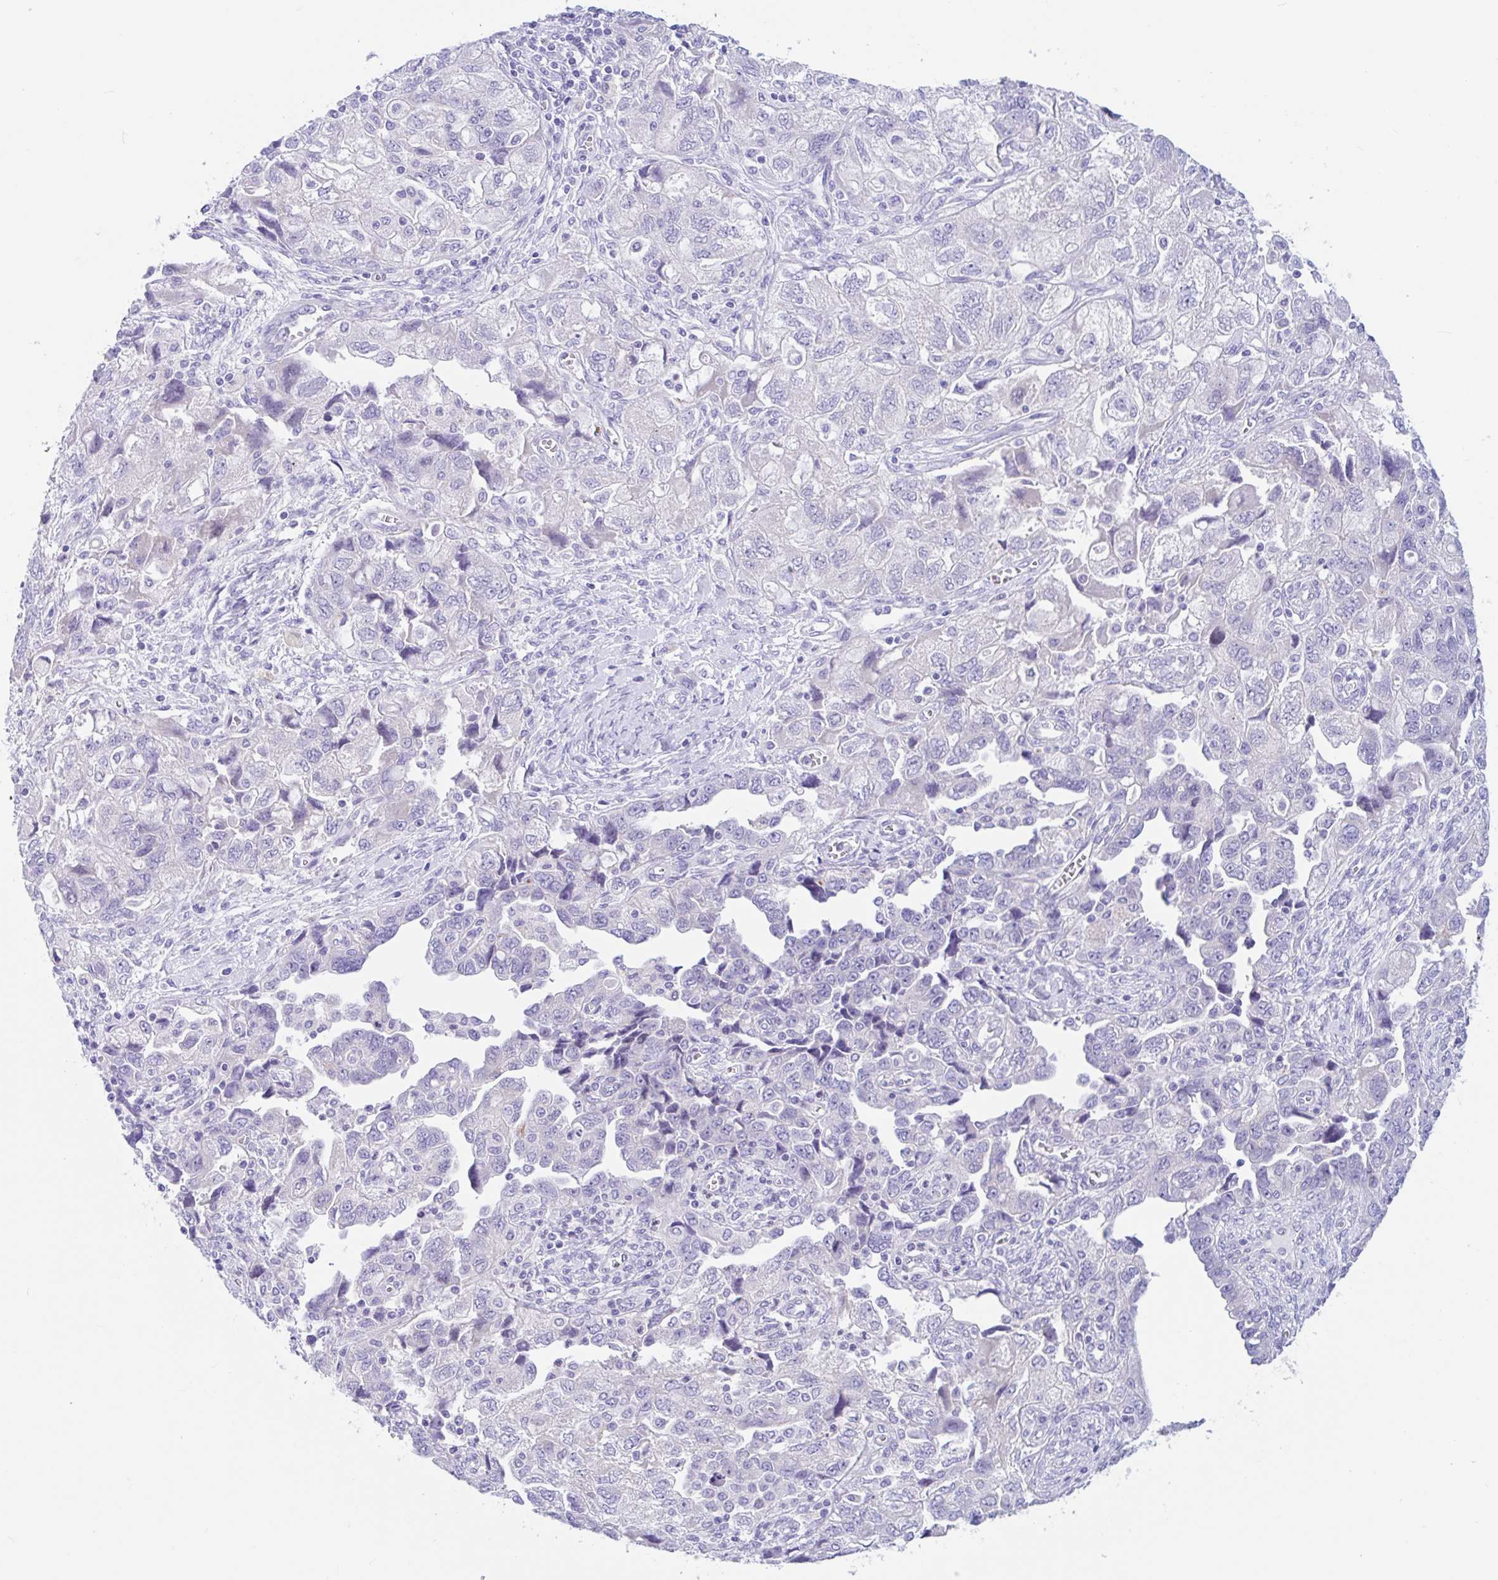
{"staining": {"intensity": "negative", "quantity": "none", "location": "none"}, "tissue": "ovarian cancer", "cell_type": "Tumor cells", "image_type": "cancer", "snomed": [{"axis": "morphology", "description": "Carcinoma, NOS"}, {"axis": "morphology", "description": "Cystadenocarcinoma, serous, NOS"}, {"axis": "topography", "description": "Ovary"}], "caption": "A high-resolution image shows immunohistochemistry (IHC) staining of serous cystadenocarcinoma (ovarian), which demonstrates no significant expression in tumor cells.", "gene": "OR6N2", "patient": {"sex": "female", "age": 69}}